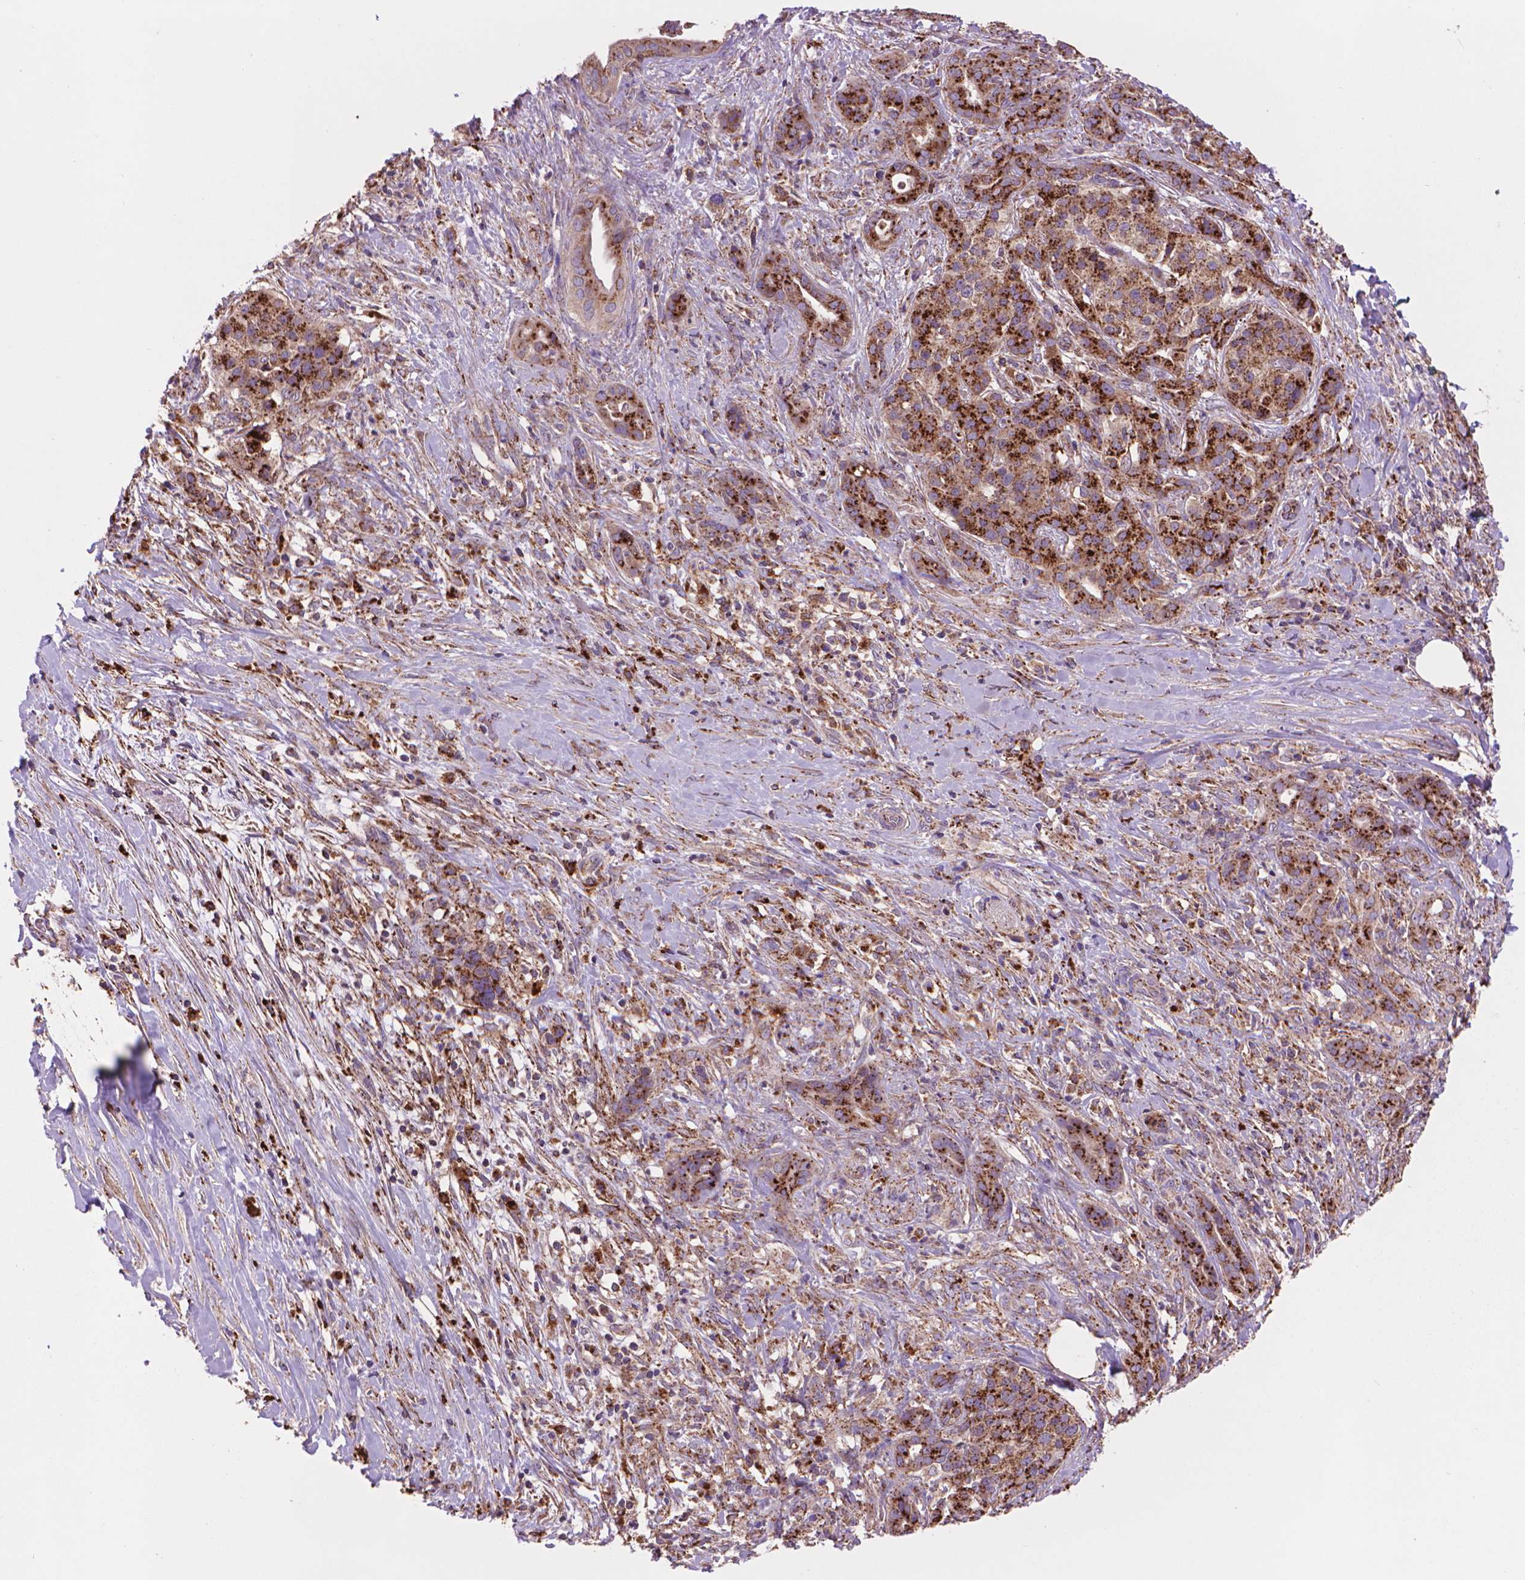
{"staining": {"intensity": "strong", "quantity": ">75%", "location": "cytoplasmic/membranous"}, "tissue": "pancreatic cancer", "cell_type": "Tumor cells", "image_type": "cancer", "snomed": [{"axis": "morphology", "description": "Normal tissue, NOS"}, {"axis": "morphology", "description": "Inflammation, NOS"}, {"axis": "morphology", "description": "Adenocarcinoma, NOS"}, {"axis": "topography", "description": "Pancreas"}], "caption": "There is high levels of strong cytoplasmic/membranous staining in tumor cells of pancreatic cancer, as demonstrated by immunohistochemical staining (brown color).", "gene": "GLB1", "patient": {"sex": "male", "age": 57}}